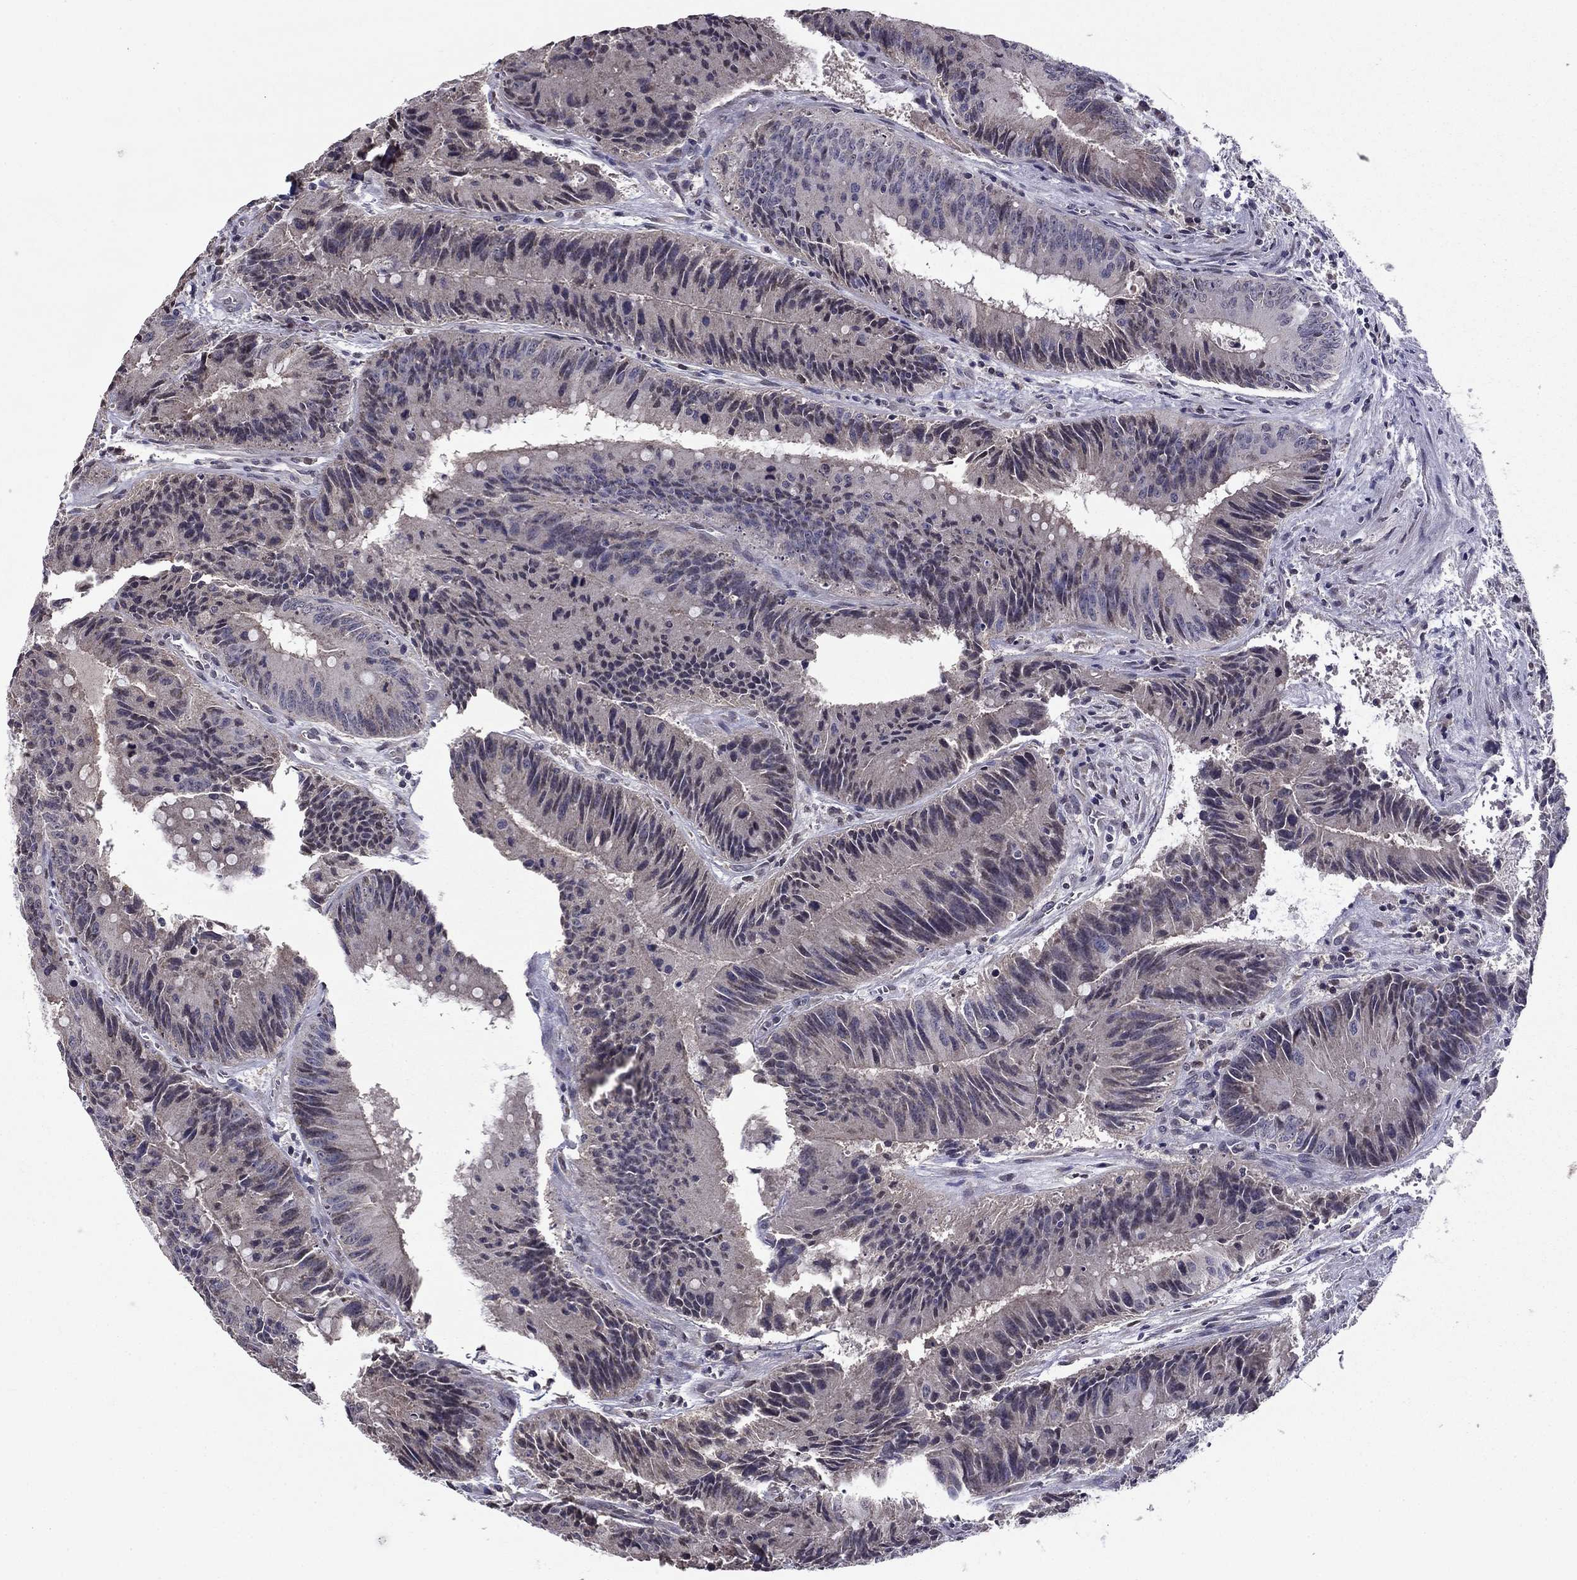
{"staining": {"intensity": "negative", "quantity": "none", "location": "none"}, "tissue": "colorectal cancer", "cell_type": "Tumor cells", "image_type": "cancer", "snomed": [{"axis": "morphology", "description": "Adenocarcinoma, NOS"}, {"axis": "topography", "description": "Rectum"}], "caption": "This image is of colorectal cancer stained with immunohistochemistry to label a protein in brown with the nuclei are counter-stained blue. There is no staining in tumor cells.", "gene": "HCN1", "patient": {"sex": "female", "age": 72}}